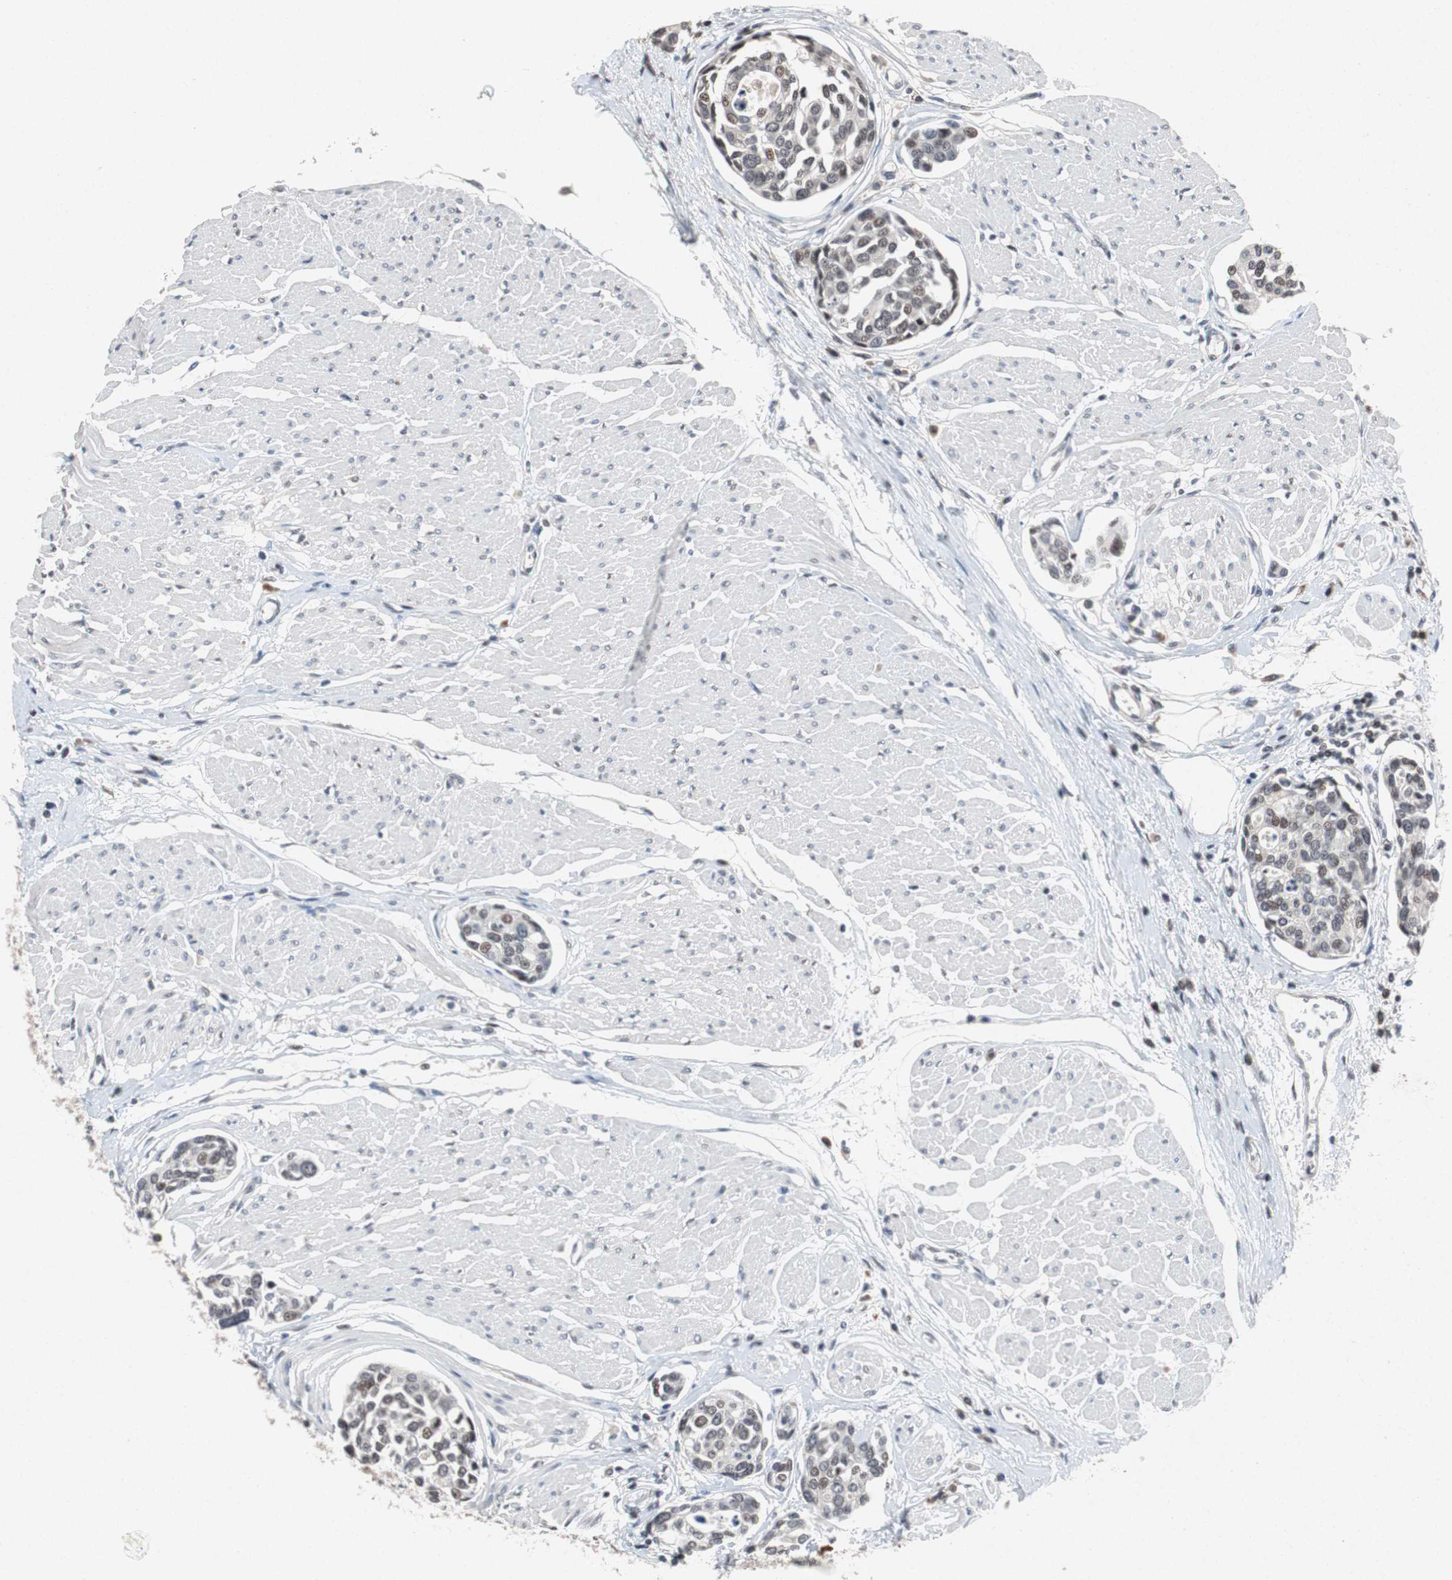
{"staining": {"intensity": "weak", "quantity": "25%-75%", "location": "nuclear"}, "tissue": "urothelial cancer", "cell_type": "Tumor cells", "image_type": "cancer", "snomed": [{"axis": "morphology", "description": "Urothelial carcinoma, High grade"}, {"axis": "topography", "description": "Urinary bladder"}], "caption": "An image showing weak nuclear expression in approximately 25%-75% of tumor cells in high-grade urothelial carcinoma, as visualized by brown immunohistochemical staining.", "gene": "TP63", "patient": {"sex": "male", "age": 78}}